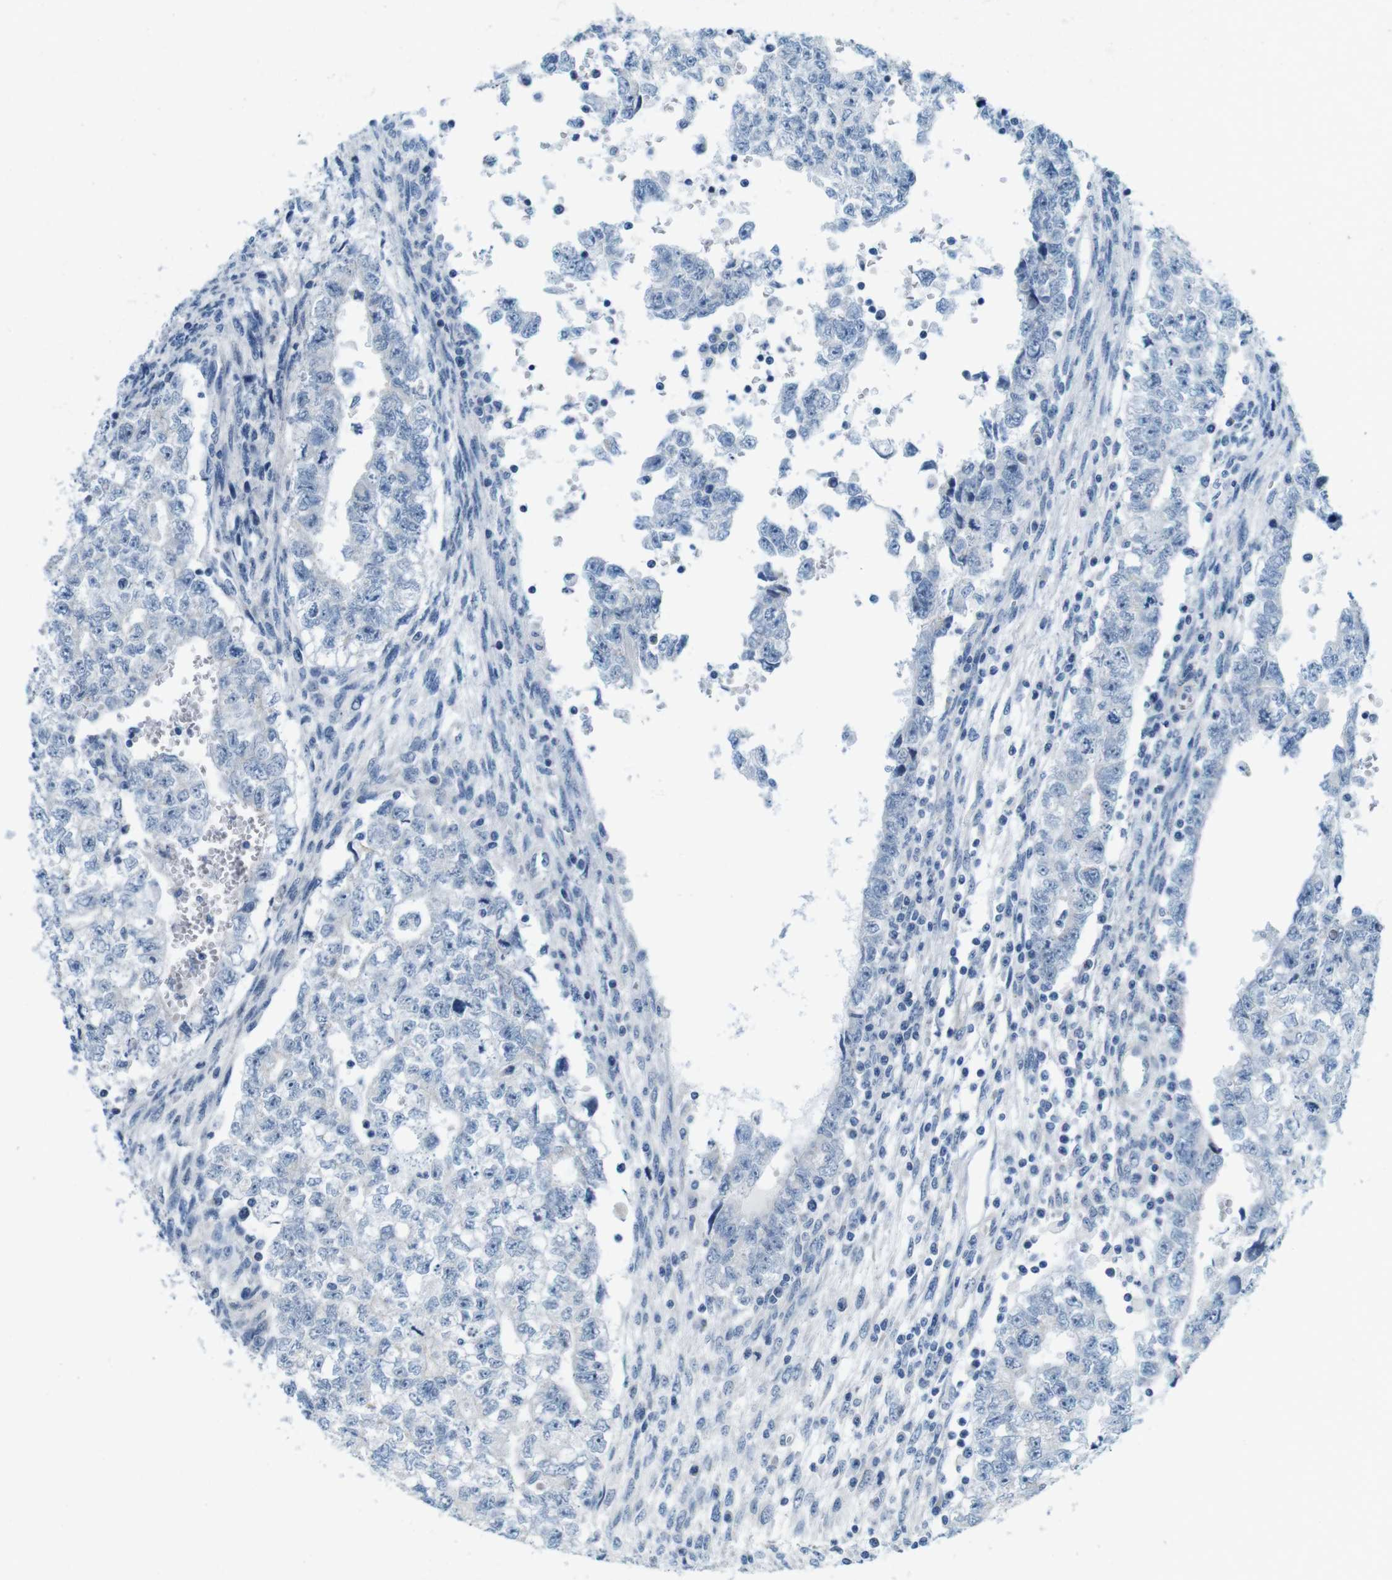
{"staining": {"intensity": "negative", "quantity": "none", "location": "none"}, "tissue": "testis cancer", "cell_type": "Tumor cells", "image_type": "cancer", "snomed": [{"axis": "morphology", "description": "Seminoma, NOS"}, {"axis": "morphology", "description": "Carcinoma, Embryonal, NOS"}, {"axis": "topography", "description": "Testis"}], "caption": "Image shows no significant protein staining in tumor cells of testis embryonal carcinoma.", "gene": "SKI", "patient": {"sex": "male", "age": 38}}